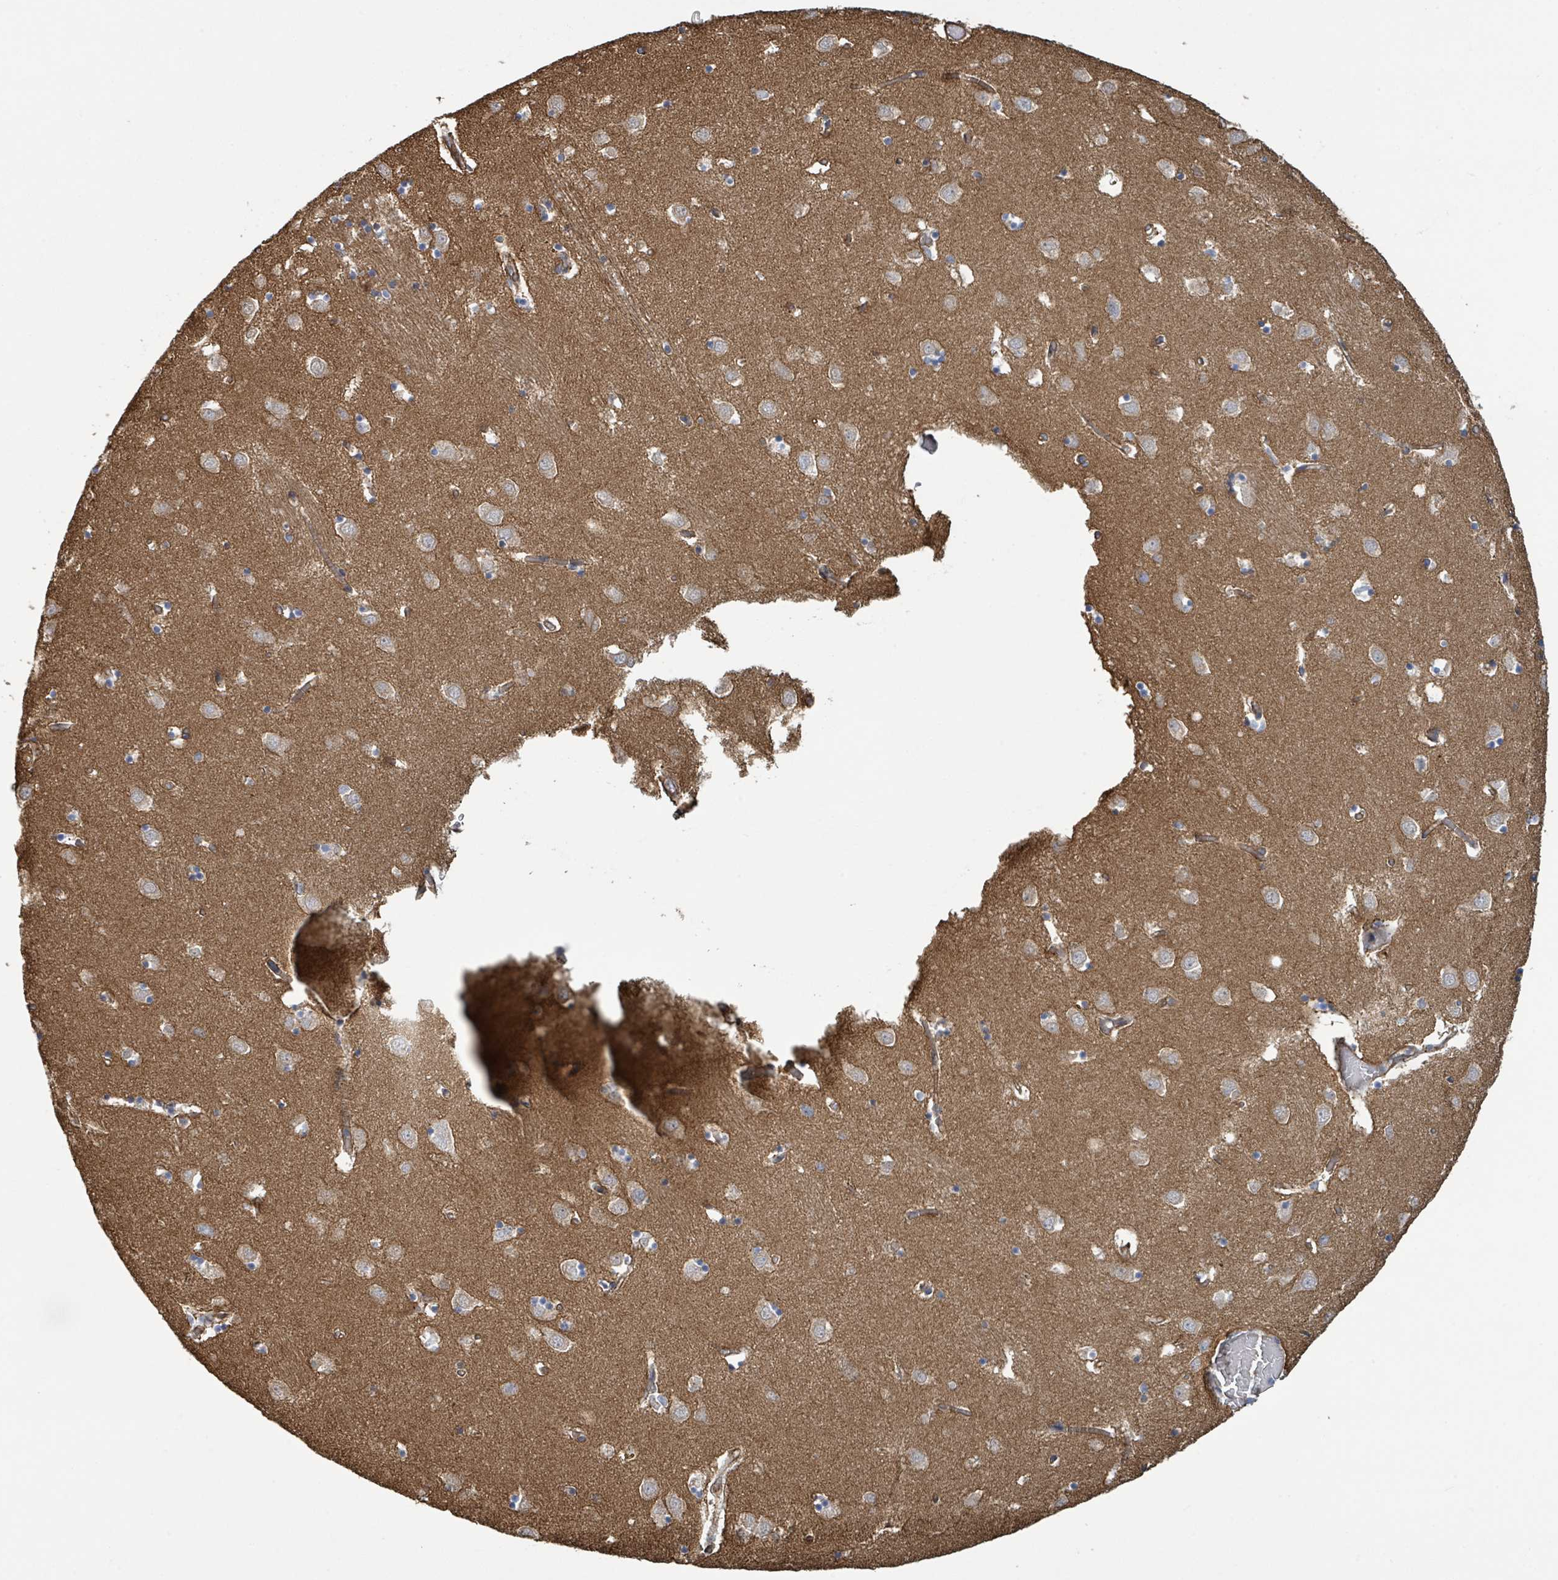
{"staining": {"intensity": "negative", "quantity": "none", "location": "none"}, "tissue": "caudate", "cell_type": "Glial cells", "image_type": "normal", "snomed": [{"axis": "morphology", "description": "Normal tissue, NOS"}, {"axis": "topography", "description": "Lateral ventricle wall"}], "caption": "This is a photomicrograph of IHC staining of benign caudate, which shows no expression in glial cells. (Immunohistochemistry, brightfield microscopy, high magnification).", "gene": "LDOC1", "patient": {"sex": "male", "age": 70}}